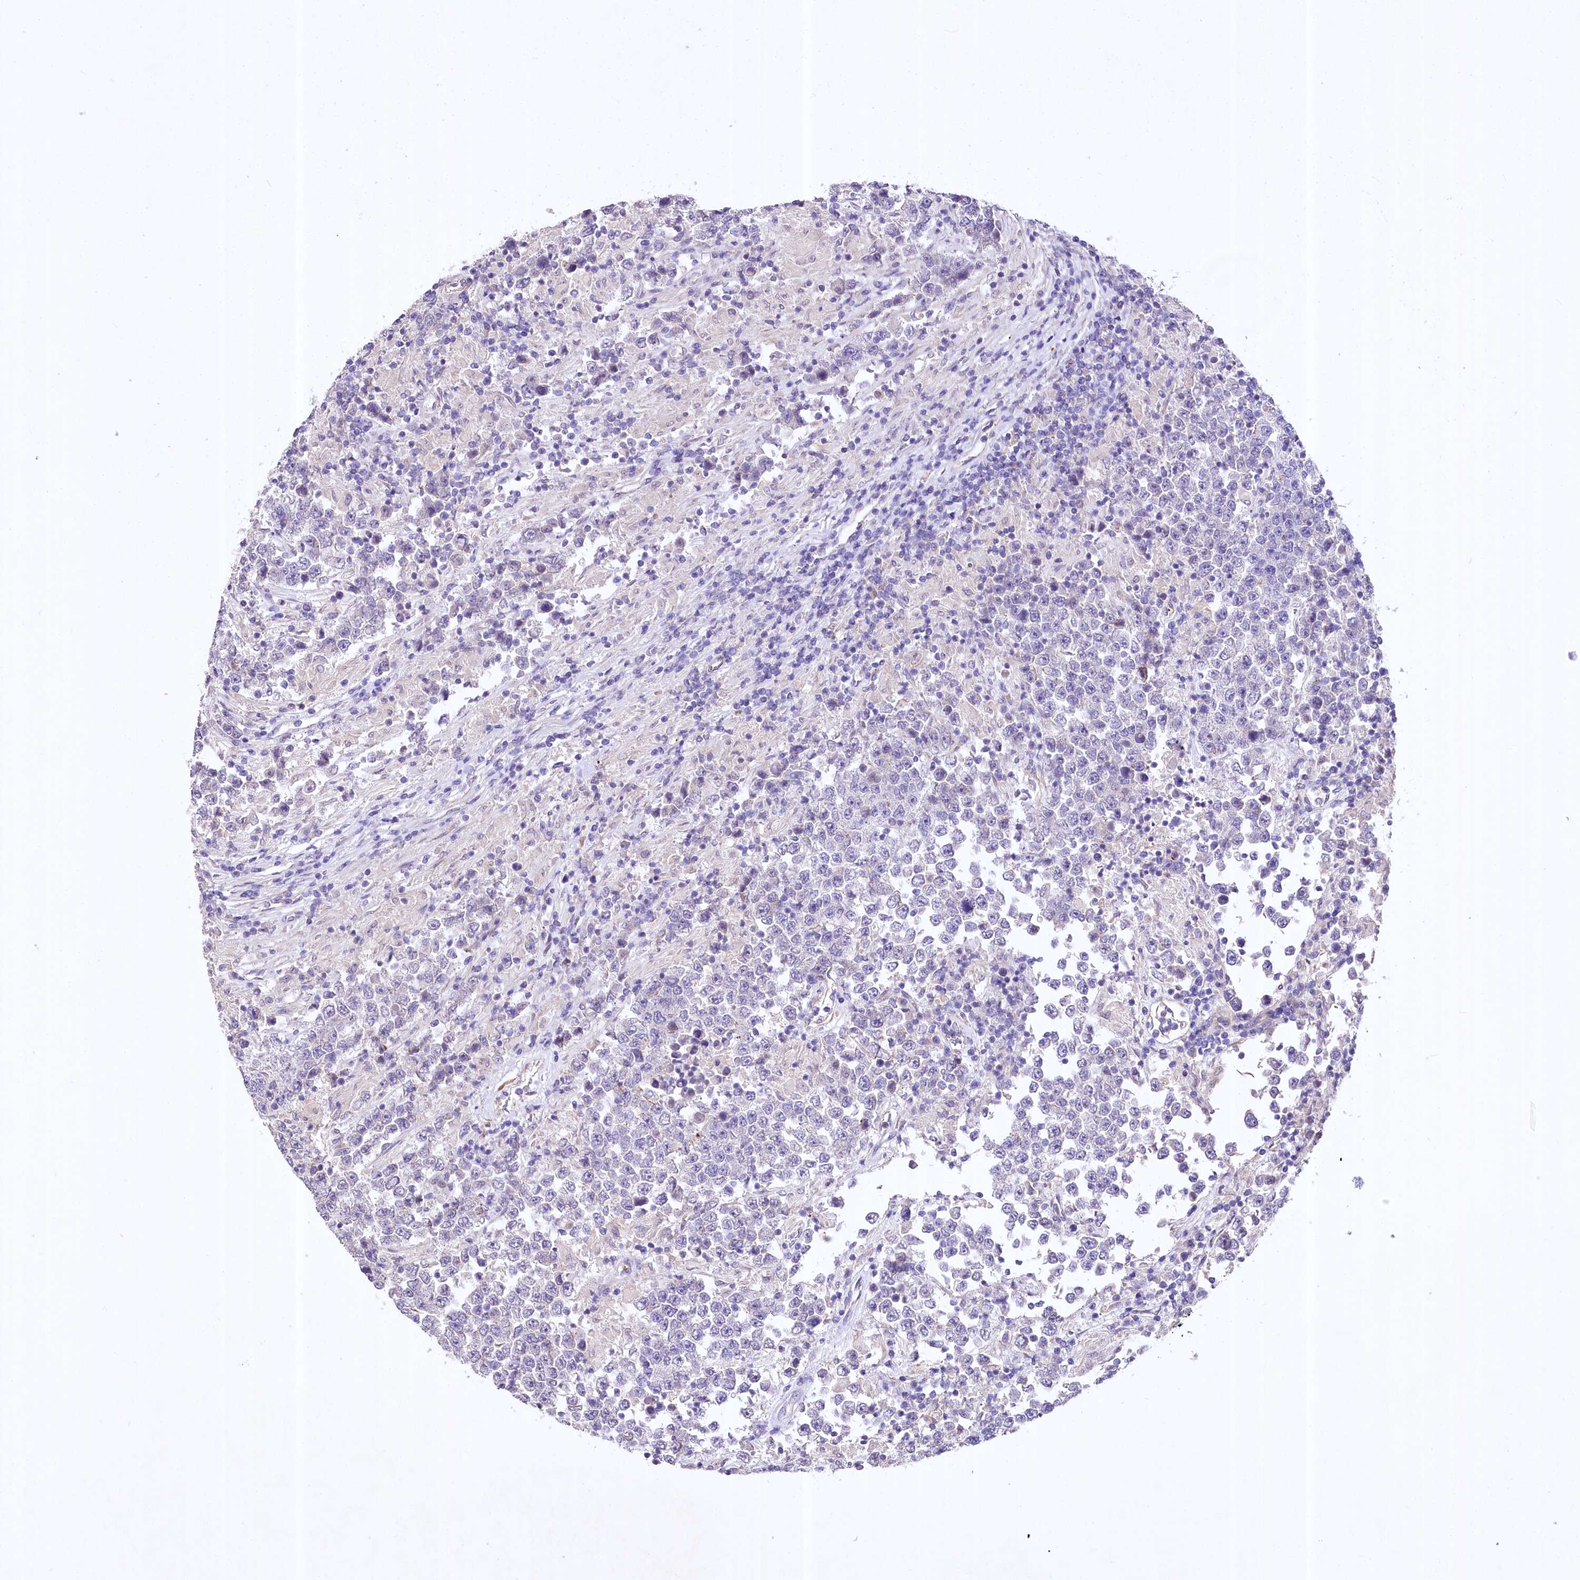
{"staining": {"intensity": "negative", "quantity": "none", "location": "none"}, "tissue": "testis cancer", "cell_type": "Tumor cells", "image_type": "cancer", "snomed": [{"axis": "morphology", "description": "Normal tissue, NOS"}, {"axis": "morphology", "description": "Urothelial carcinoma, High grade"}, {"axis": "morphology", "description": "Seminoma, NOS"}, {"axis": "morphology", "description": "Carcinoma, Embryonal, NOS"}, {"axis": "topography", "description": "Urinary bladder"}, {"axis": "topography", "description": "Testis"}], "caption": "This is an immunohistochemistry (IHC) histopathology image of human testis cancer (seminoma). There is no expression in tumor cells.", "gene": "RDH16", "patient": {"sex": "male", "age": 41}}